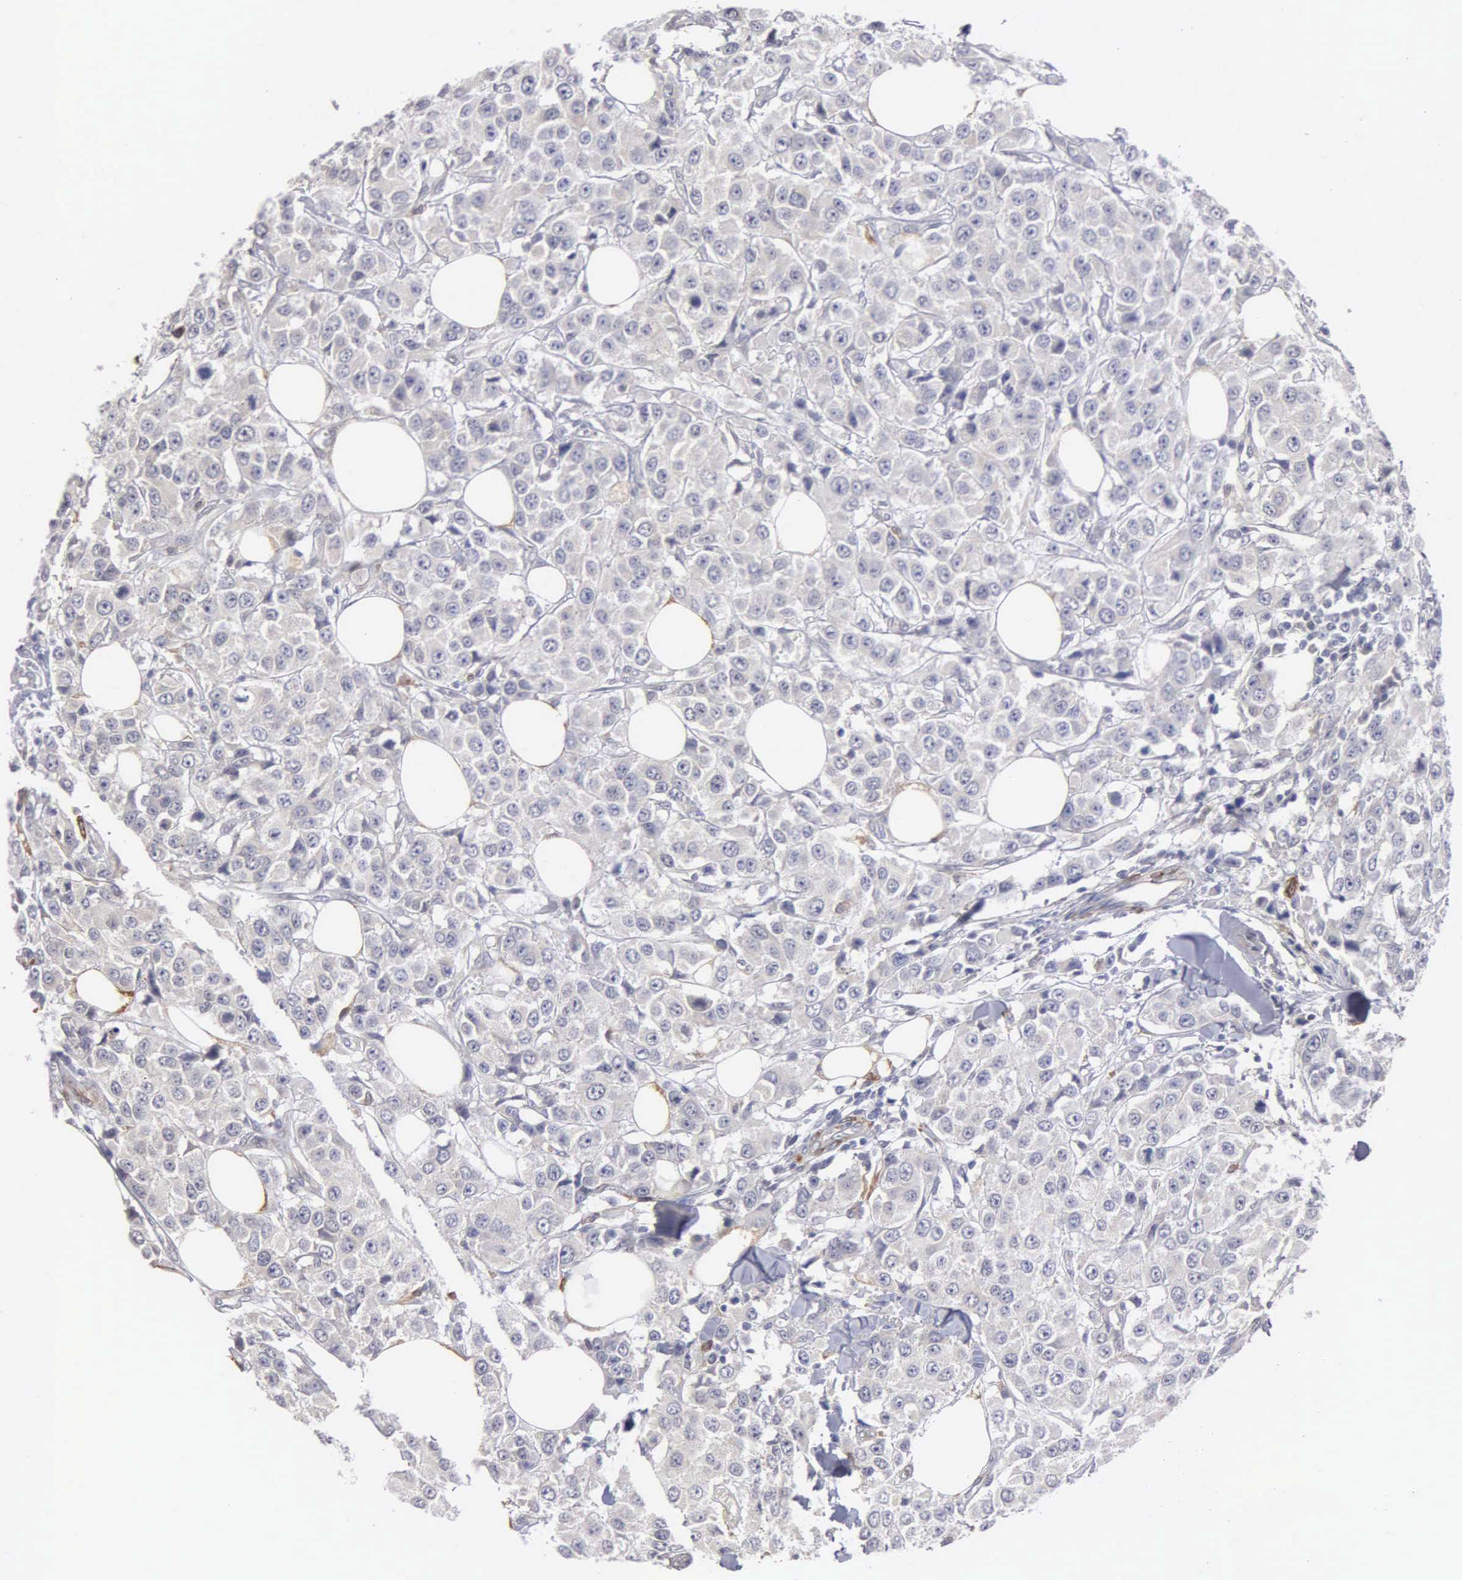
{"staining": {"intensity": "negative", "quantity": "none", "location": "none"}, "tissue": "breast cancer", "cell_type": "Tumor cells", "image_type": "cancer", "snomed": [{"axis": "morphology", "description": "Duct carcinoma"}, {"axis": "topography", "description": "Breast"}], "caption": "Immunohistochemical staining of breast cancer displays no significant expression in tumor cells.", "gene": "LIN52", "patient": {"sex": "female", "age": 58}}